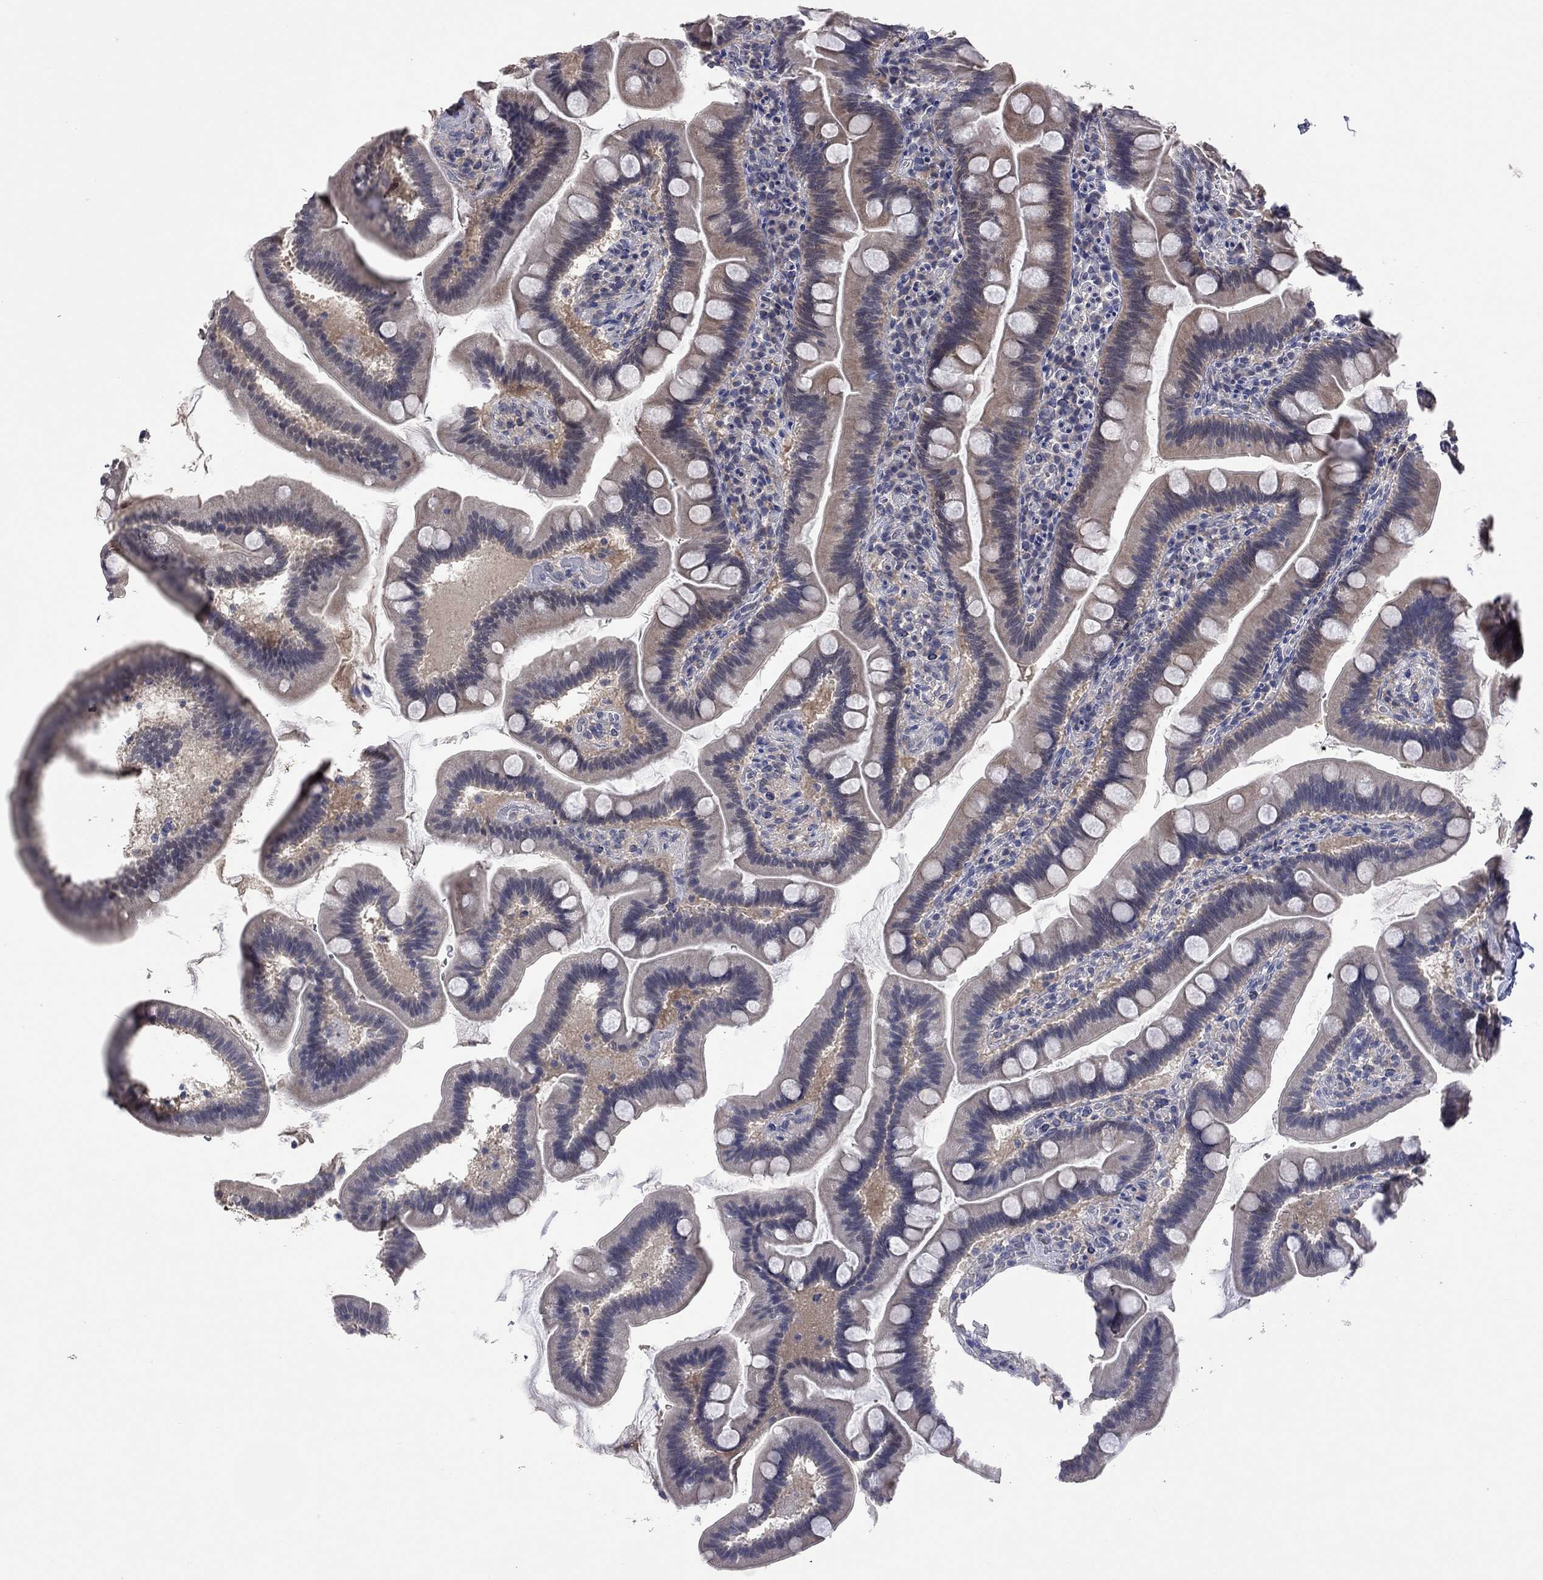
{"staining": {"intensity": "weak", "quantity": "<25%", "location": "cytoplasmic/membranous"}, "tissue": "duodenum", "cell_type": "Glandular cells", "image_type": "normal", "snomed": [{"axis": "morphology", "description": "Normal tissue, NOS"}, {"axis": "topography", "description": "Duodenum"}], "caption": "DAB (3,3'-diaminobenzidine) immunohistochemical staining of unremarkable human duodenum demonstrates no significant staining in glandular cells.", "gene": "FABP12", "patient": {"sex": "male", "age": 59}}